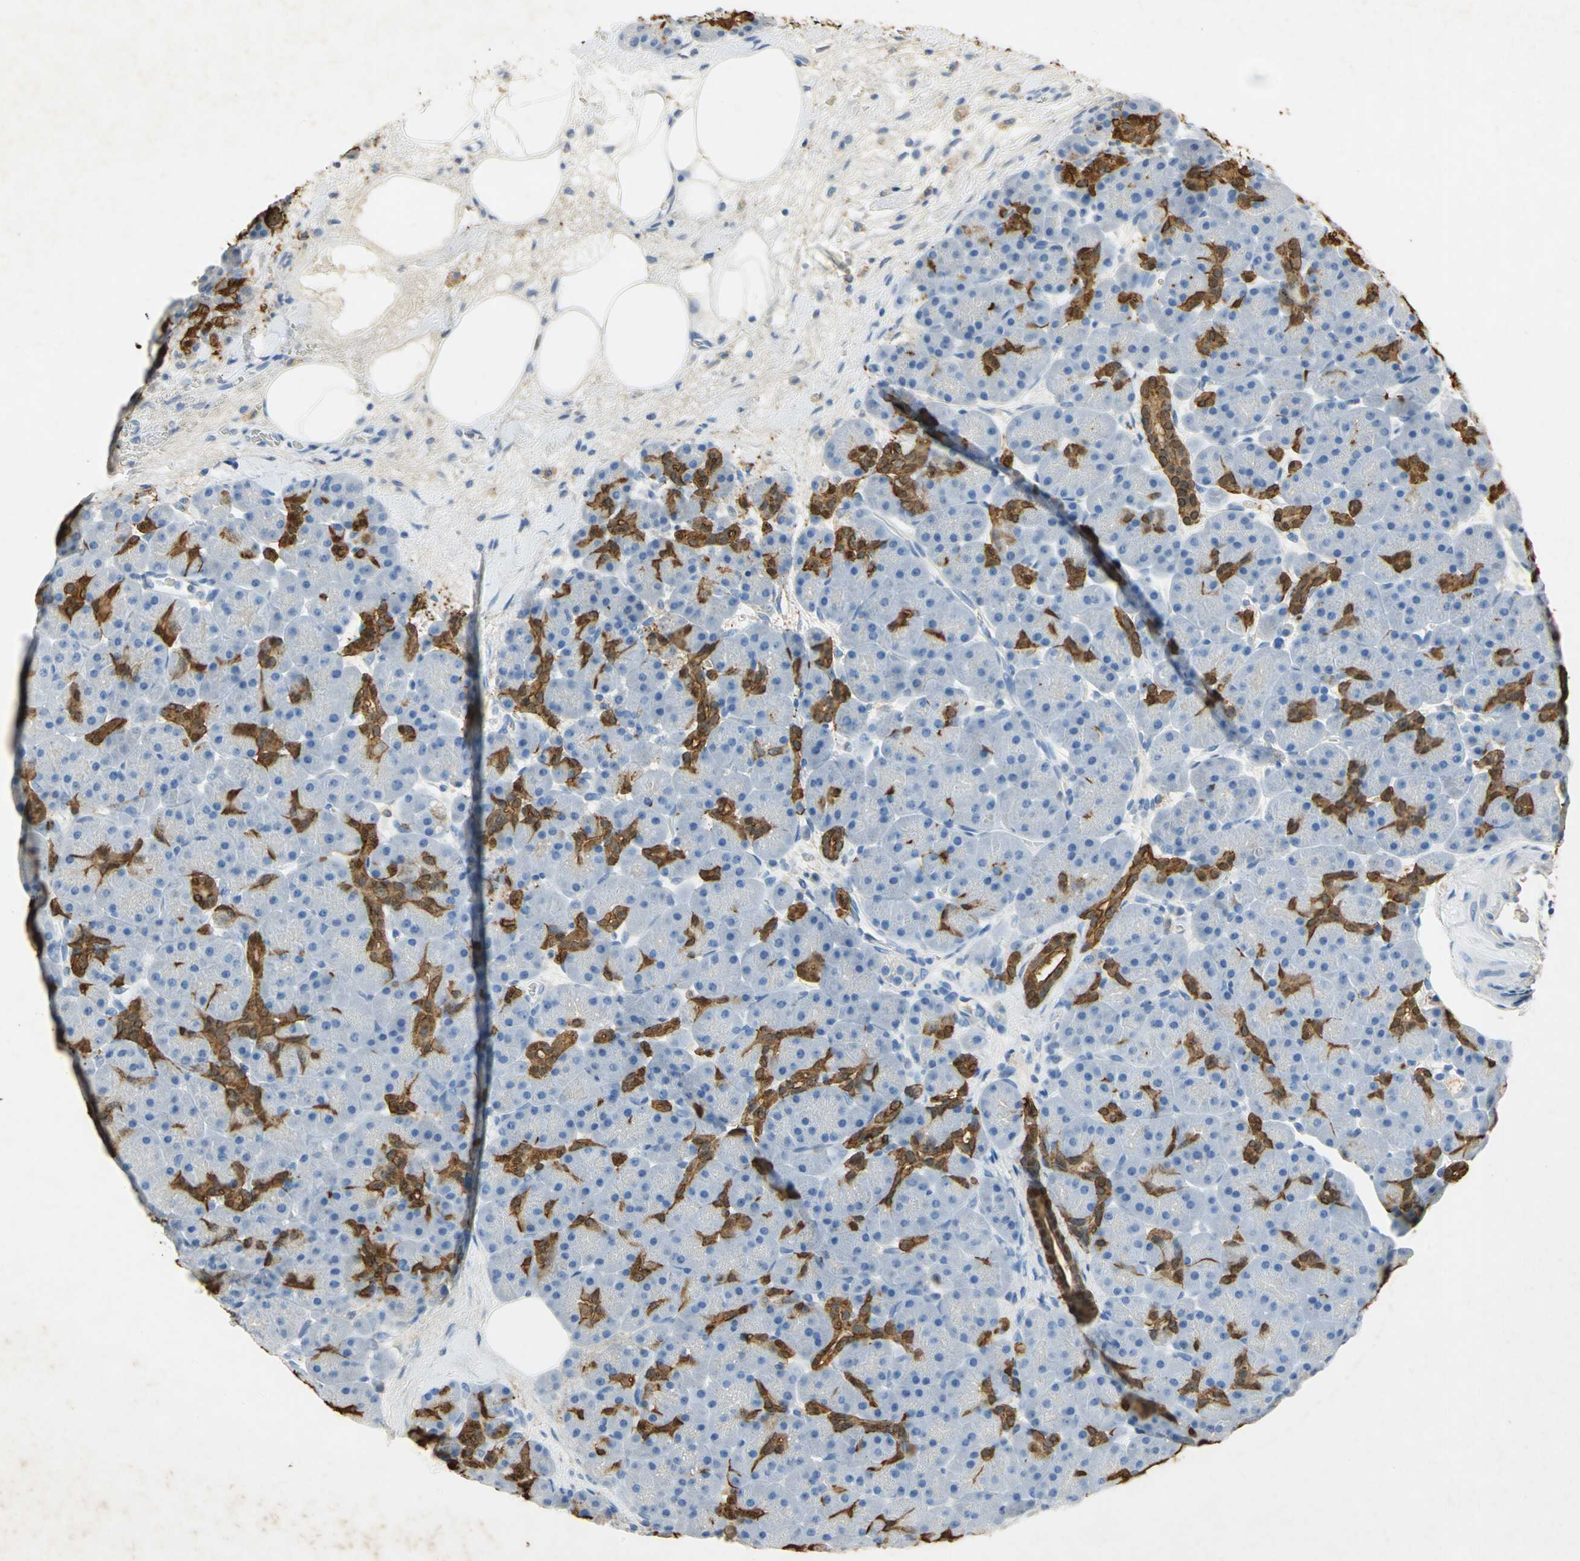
{"staining": {"intensity": "strong", "quantity": "<25%", "location": "cytoplasmic/membranous"}, "tissue": "pancreas", "cell_type": "Exocrine glandular cells", "image_type": "normal", "snomed": [{"axis": "morphology", "description": "Normal tissue, NOS"}, {"axis": "topography", "description": "Pancreas"}], "caption": "Exocrine glandular cells exhibit strong cytoplasmic/membranous expression in about <25% of cells in normal pancreas.", "gene": "ANXA4", "patient": {"sex": "male", "age": 66}}